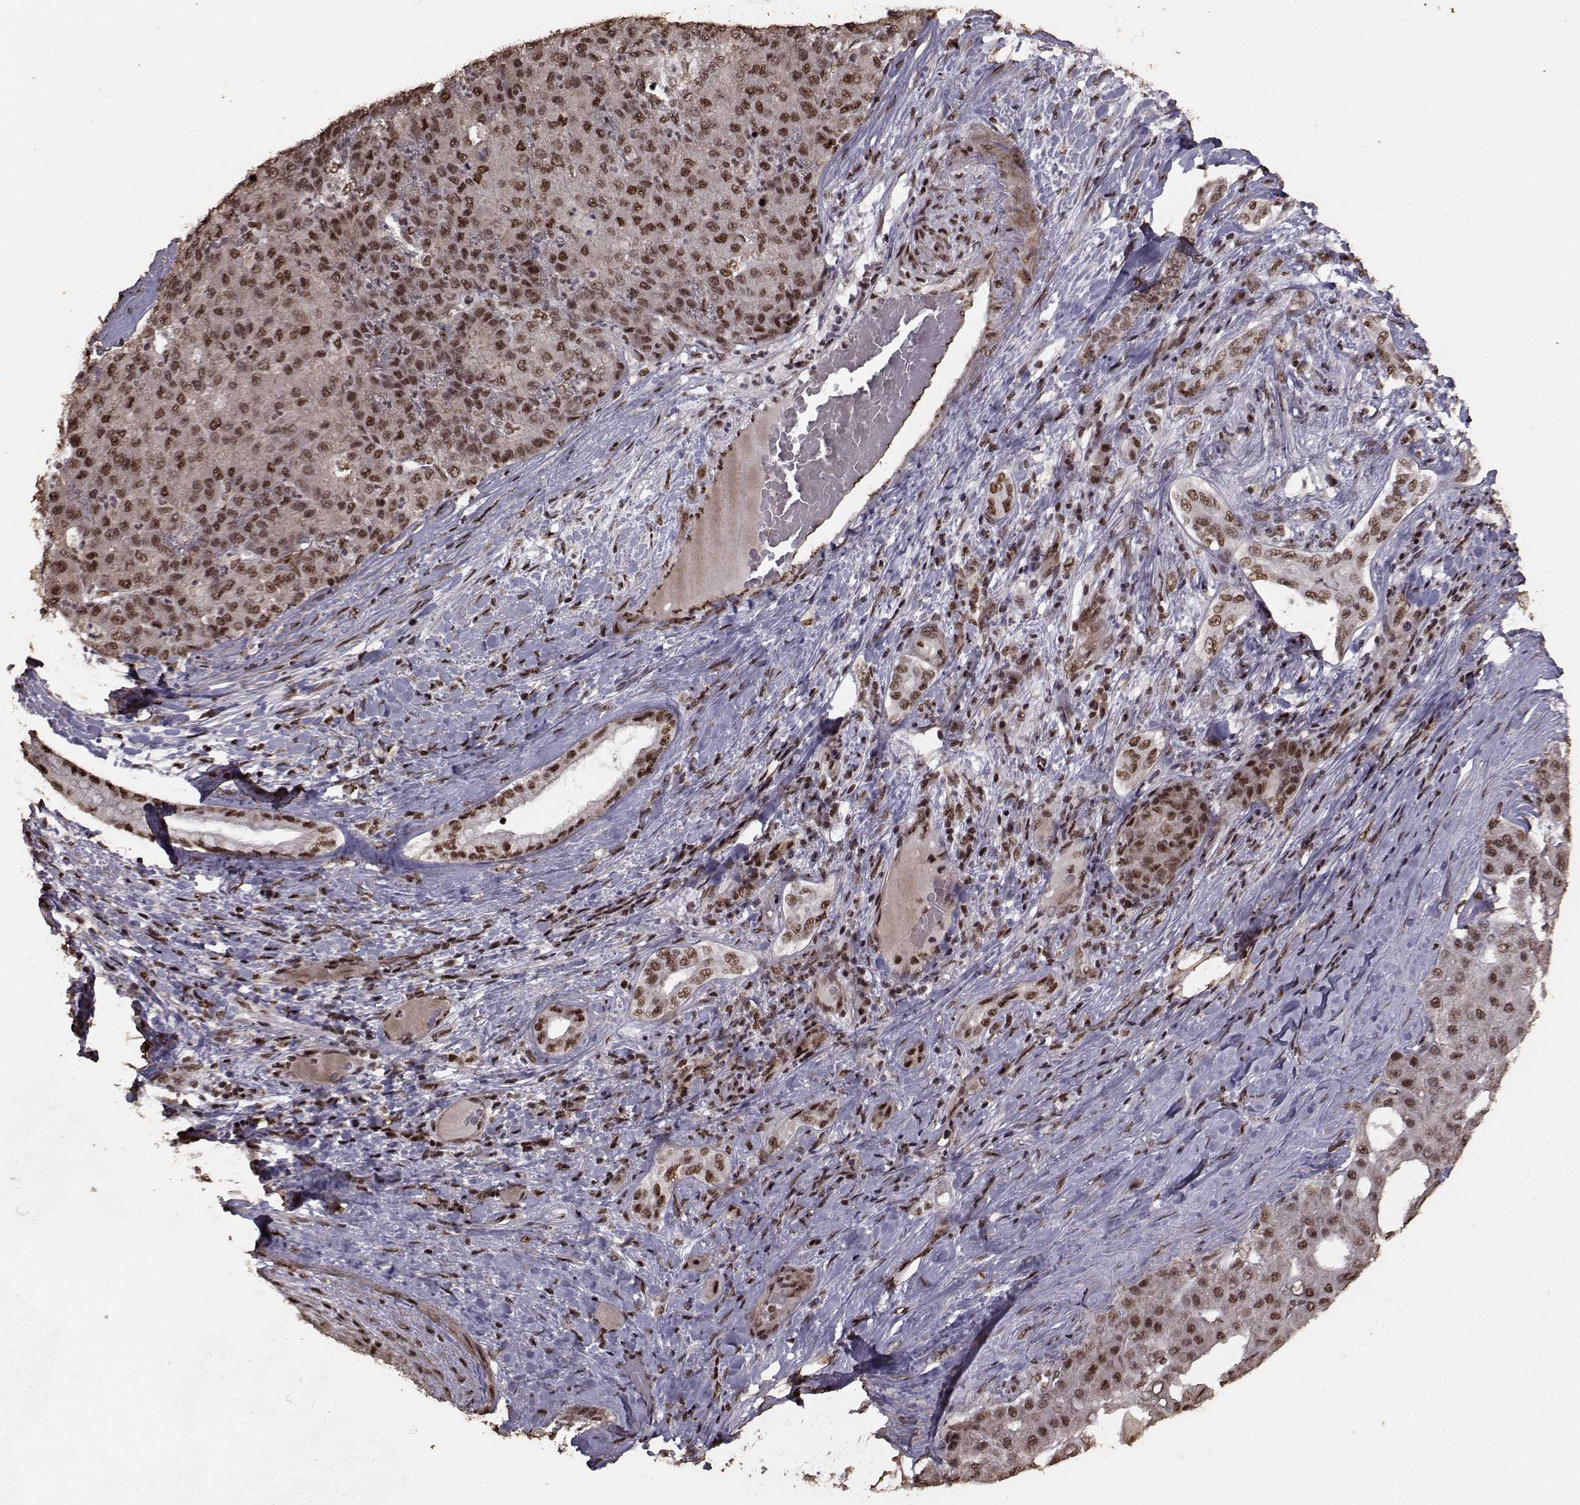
{"staining": {"intensity": "strong", "quantity": "25%-75%", "location": "cytoplasmic/membranous,nuclear"}, "tissue": "liver cancer", "cell_type": "Tumor cells", "image_type": "cancer", "snomed": [{"axis": "morphology", "description": "Carcinoma, Hepatocellular, NOS"}, {"axis": "topography", "description": "Liver"}], "caption": "Immunohistochemical staining of liver cancer demonstrates high levels of strong cytoplasmic/membranous and nuclear expression in approximately 25%-75% of tumor cells.", "gene": "SF1", "patient": {"sex": "male", "age": 65}}